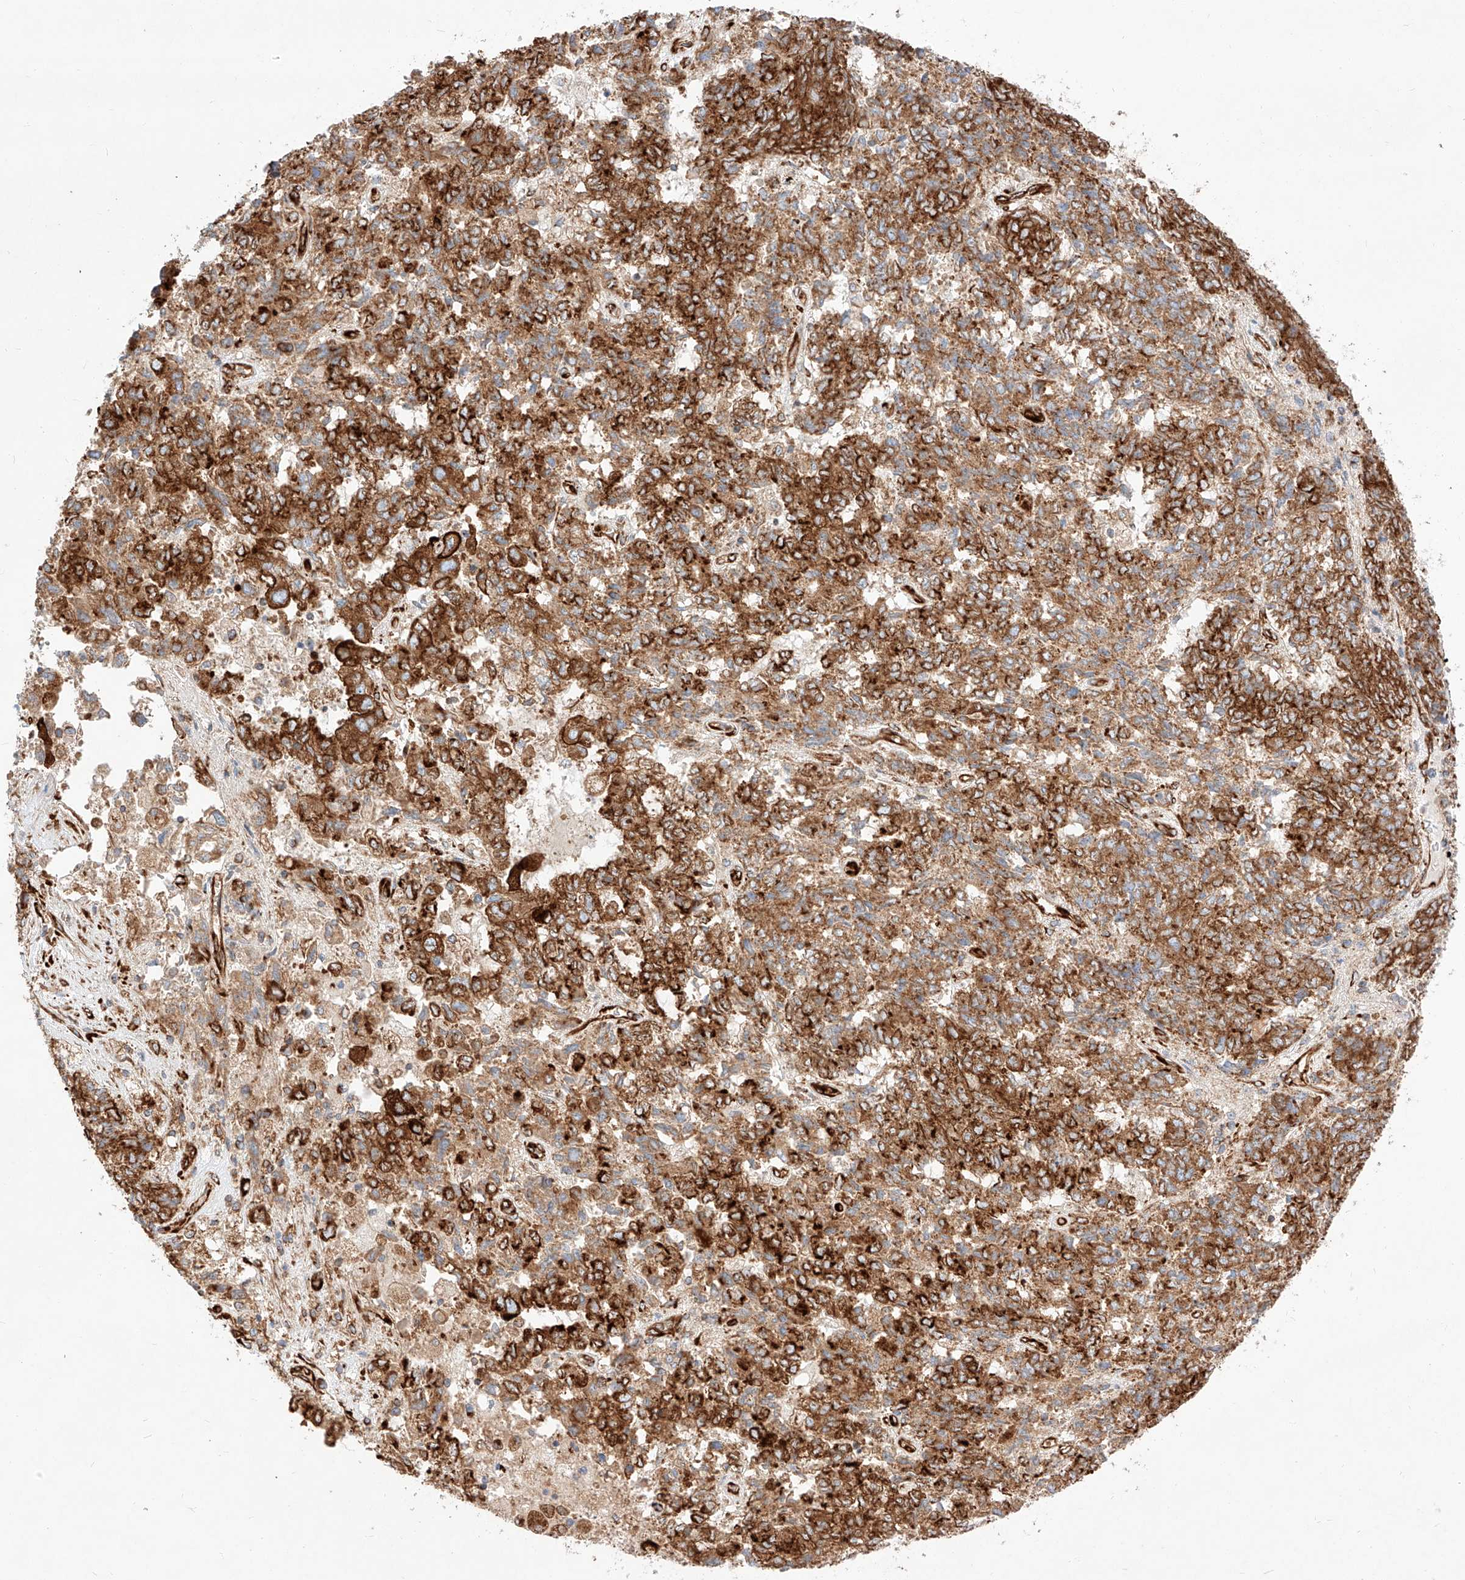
{"staining": {"intensity": "strong", "quantity": ">75%", "location": "cytoplasmic/membranous"}, "tissue": "endometrial cancer", "cell_type": "Tumor cells", "image_type": "cancer", "snomed": [{"axis": "morphology", "description": "Adenocarcinoma, NOS"}, {"axis": "topography", "description": "Endometrium"}], "caption": "Protein analysis of endometrial cancer tissue displays strong cytoplasmic/membranous expression in about >75% of tumor cells.", "gene": "CSGALNACT2", "patient": {"sex": "female", "age": 80}}